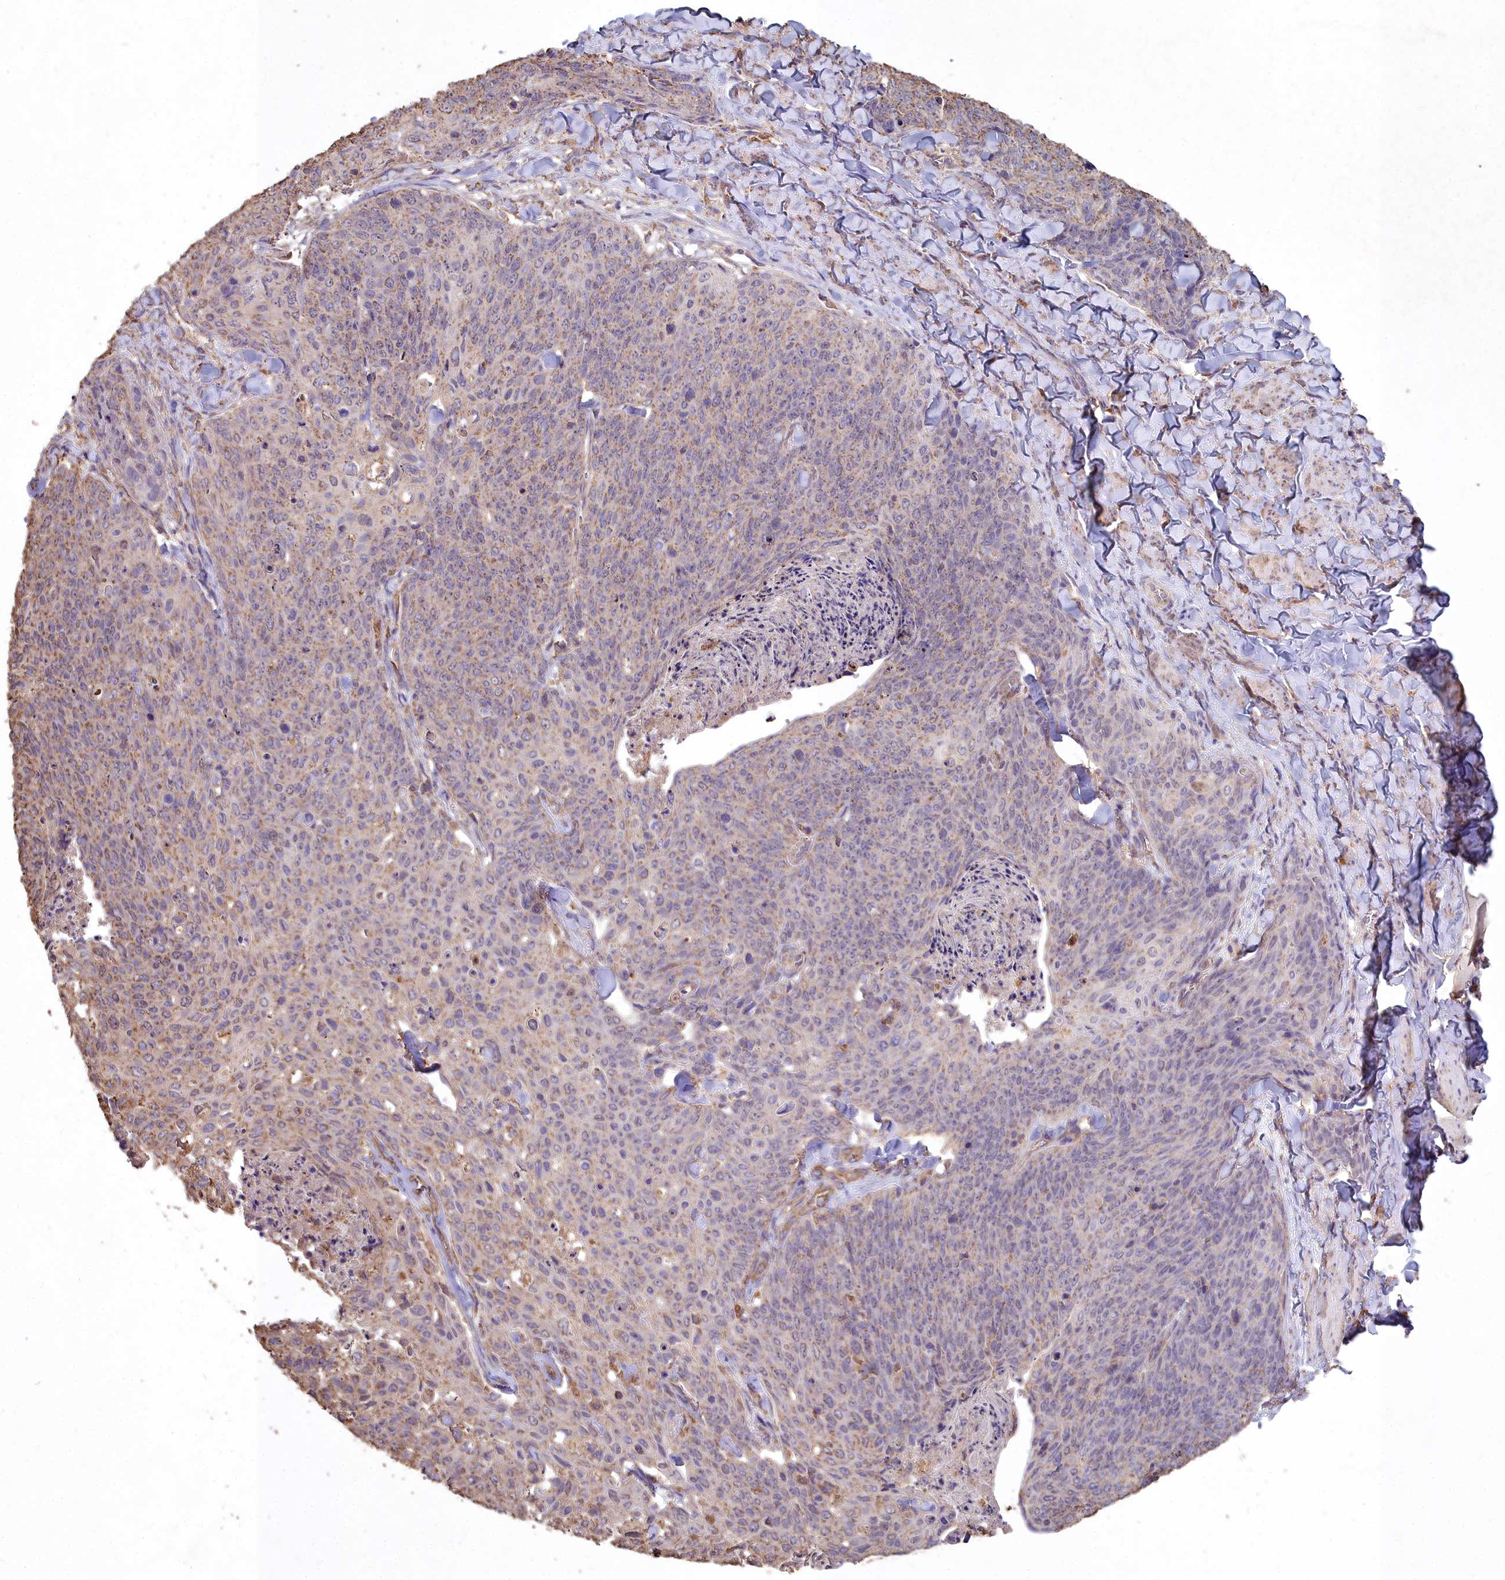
{"staining": {"intensity": "weak", "quantity": "25%-75%", "location": "cytoplasmic/membranous"}, "tissue": "skin cancer", "cell_type": "Tumor cells", "image_type": "cancer", "snomed": [{"axis": "morphology", "description": "Squamous cell carcinoma, NOS"}, {"axis": "topography", "description": "Skin"}, {"axis": "topography", "description": "Vulva"}], "caption": "A brown stain highlights weak cytoplasmic/membranous positivity of a protein in skin cancer (squamous cell carcinoma) tumor cells.", "gene": "CEMIP2", "patient": {"sex": "female", "age": 85}}